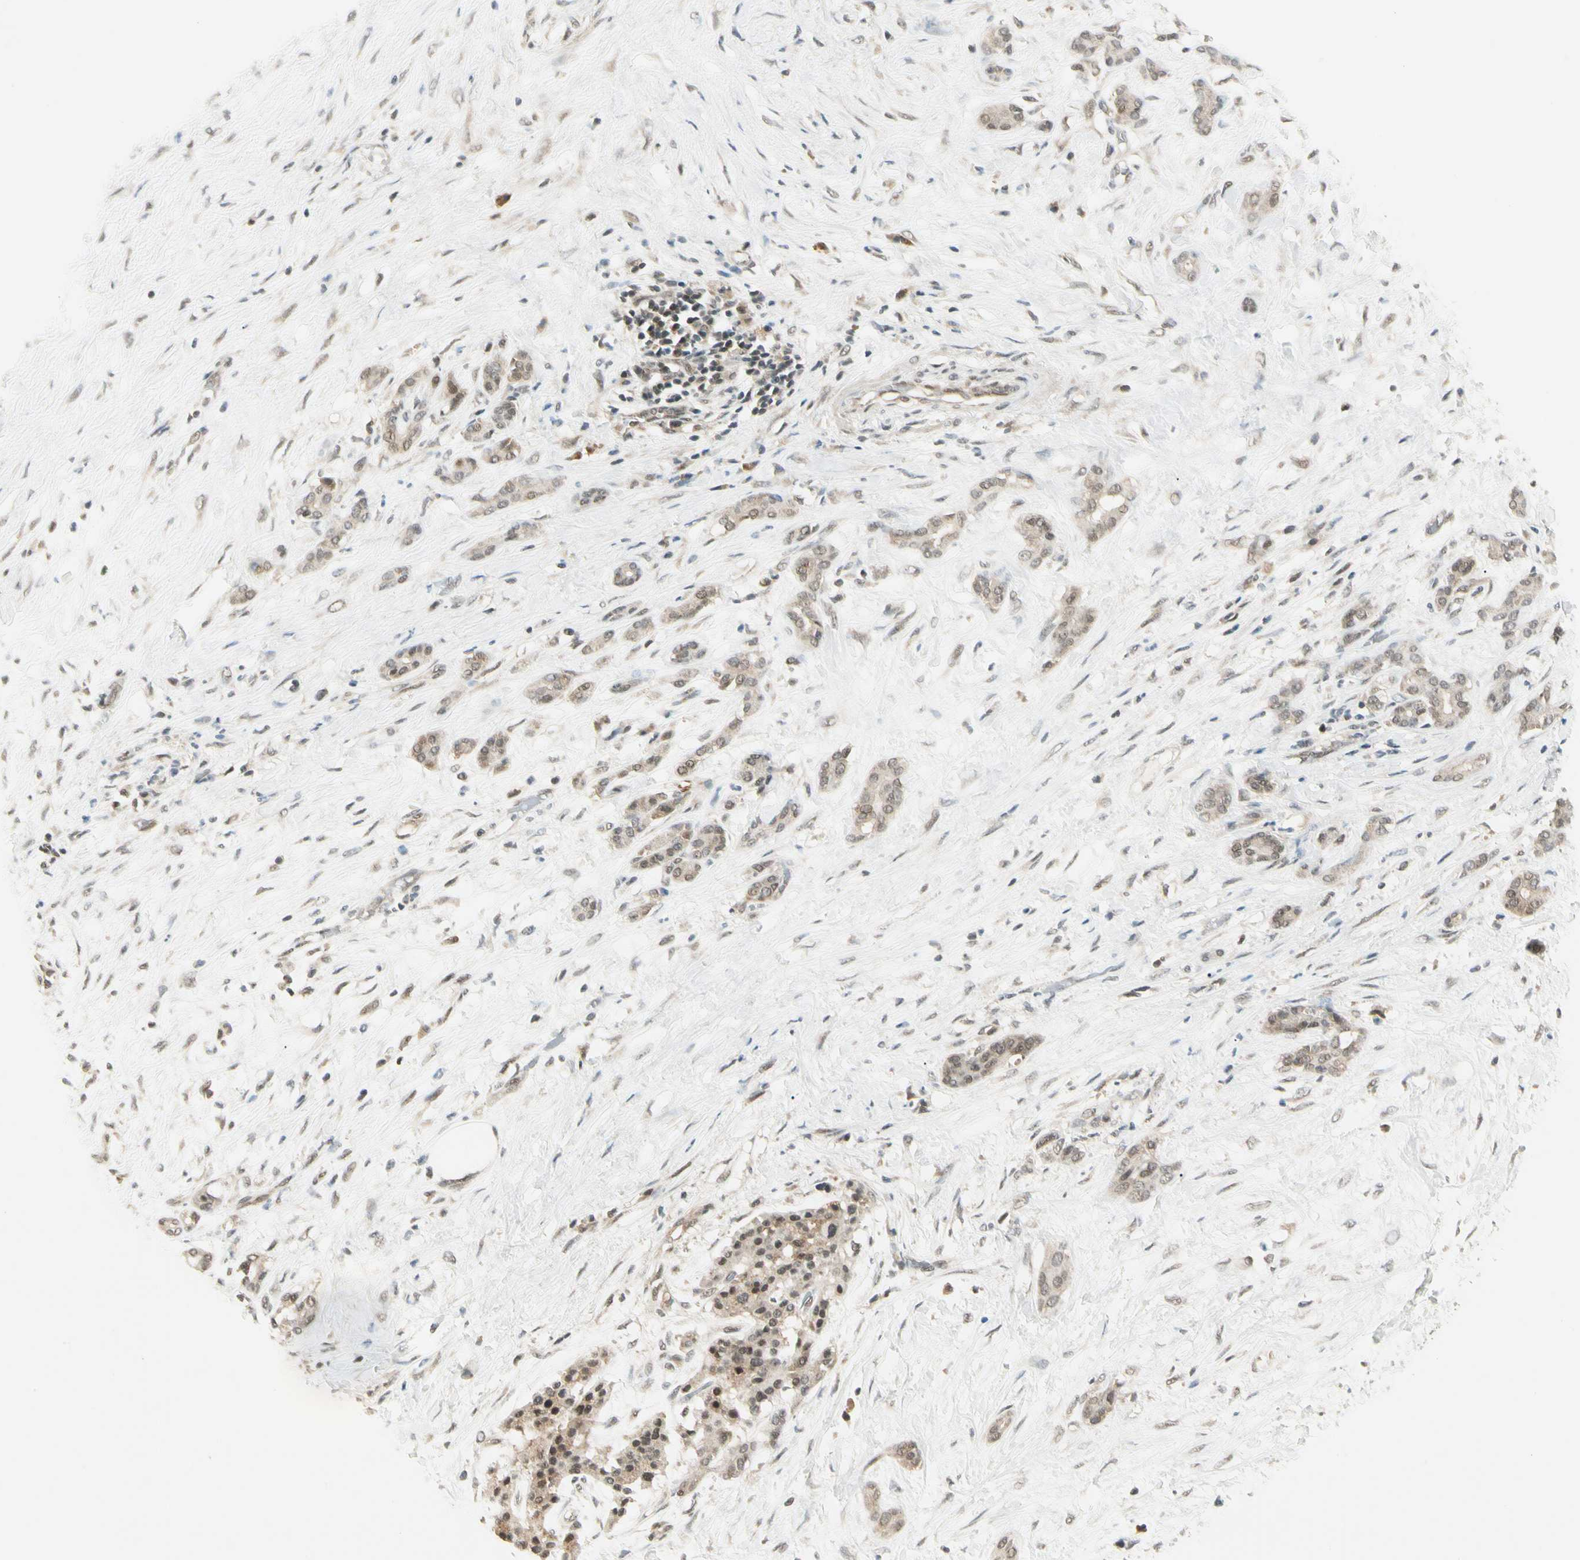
{"staining": {"intensity": "weak", "quantity": ">75%", "location": "cytoplasmic/membranous,nuclear"}, "tissue": "pancreatic cancer", "cell_type": "Tumor cells", "image_type": "cancer", "snomed": [{"axis": "morphology", "description": "Adenocarcinoma, NOS"}, {"axis": "topography", "description": "Pancreas"}], "caption": "Immunohistochemistry (IHC) micrograph of human pancreatic cancer stained for a protein (brown), which demonstrates low levels of weak cytoplasmic/membranous and nuclear expression in approximately >75% of tumor cells.", "gene": "ZSCAN12", "patient": {"sex": "male", "age": 41}}